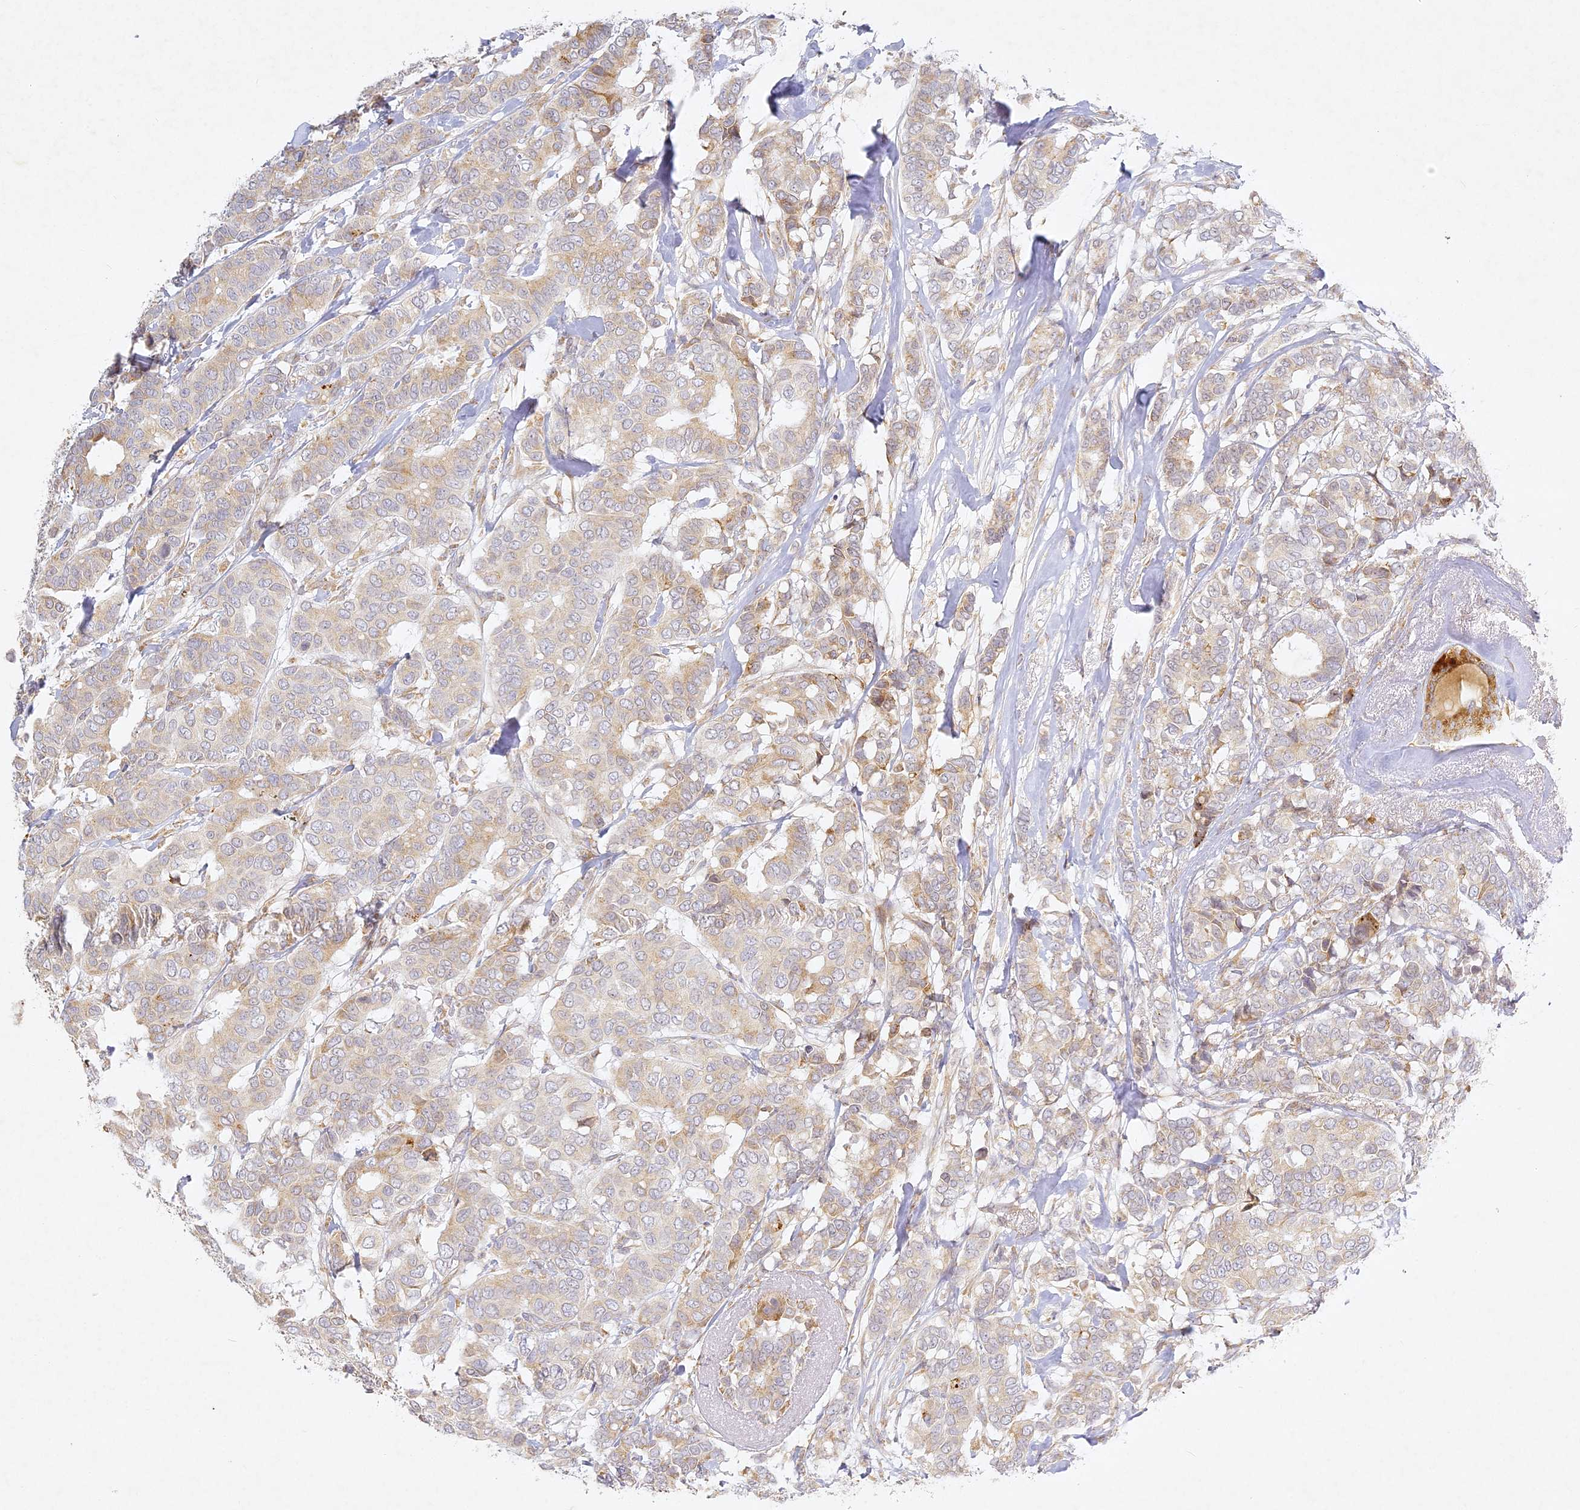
{"staining": {"intensity": "weak", "quantity": "<25%", "location": "cytoplasmic/membranous"}, "tissue": "breast cancer", "cell_type": "Tumor cells", "image_type": "cancer", "snomed": [{"axis": "morphology", "description": "Duct carcinoma"}, {"axis": "topography", "description": "Breast"}], "caption": "This is a histopathology image of IHC staining of breast invasive ductal carcinoma, which shows no positivity in tumor cells. (Brightfield microscopy of DAB IHC at high magnification).", "gene": "SLC30A5", "patient": {"sex": "female", "age": 87}}